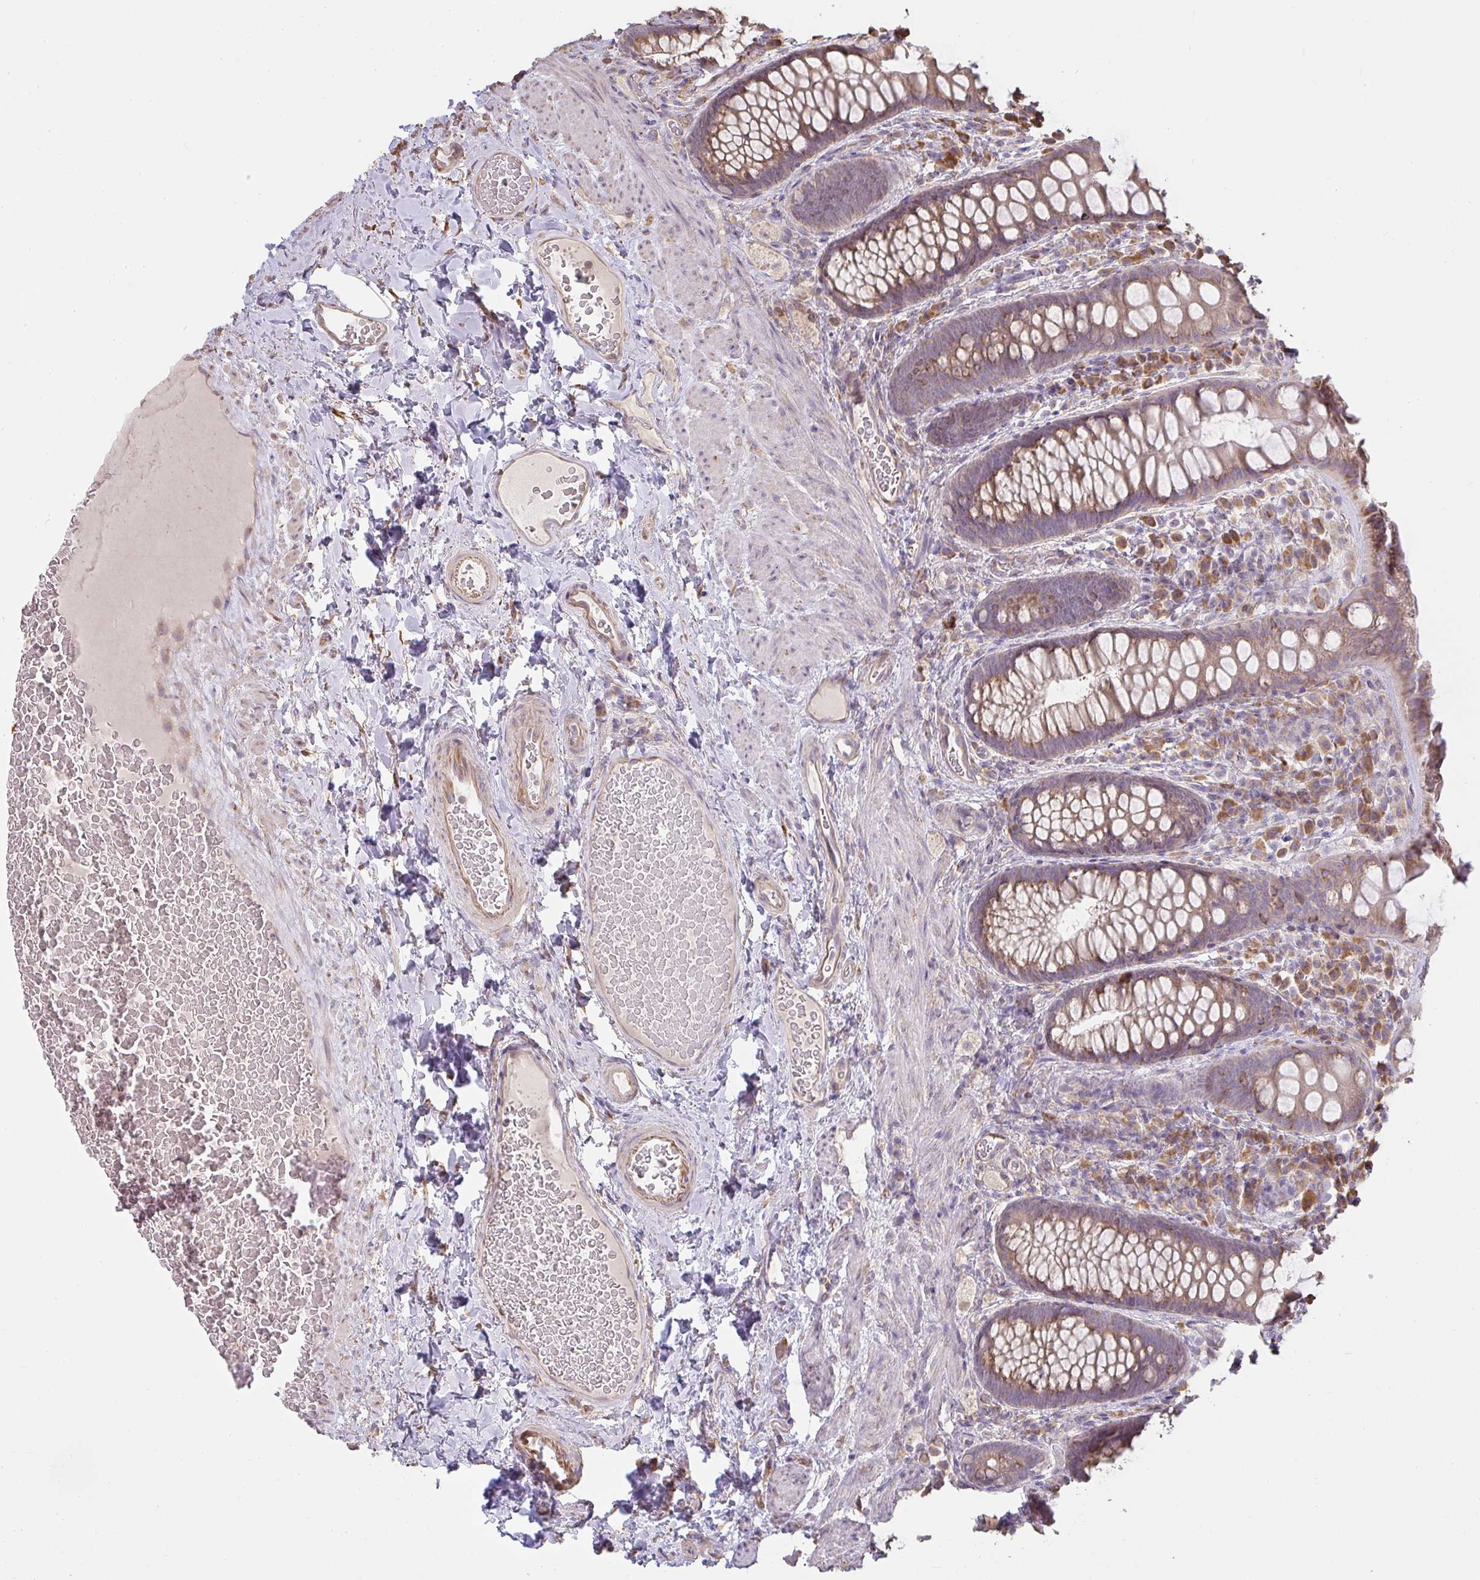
{"staining": {"intensity": "moderate", "quantity": ">75%", "location": "cytoplasmic/membranous"}, "tissue": "rectum", "cell_type": "Glandular cells", "image_type": "normal", "snomed": [{"axis": "morphology", "description": "Normal tissue, NOS"}, {"axis": "topography", "description": "Rectum"}], "caption": "Rectum stained for a protein (brown) demonstrates moderate cytoplasmic/membranous positive positivity in approximately >75% of glandular cells.", "gene": "BRINP3", "patient": {"sex": "female", "age": 69}}